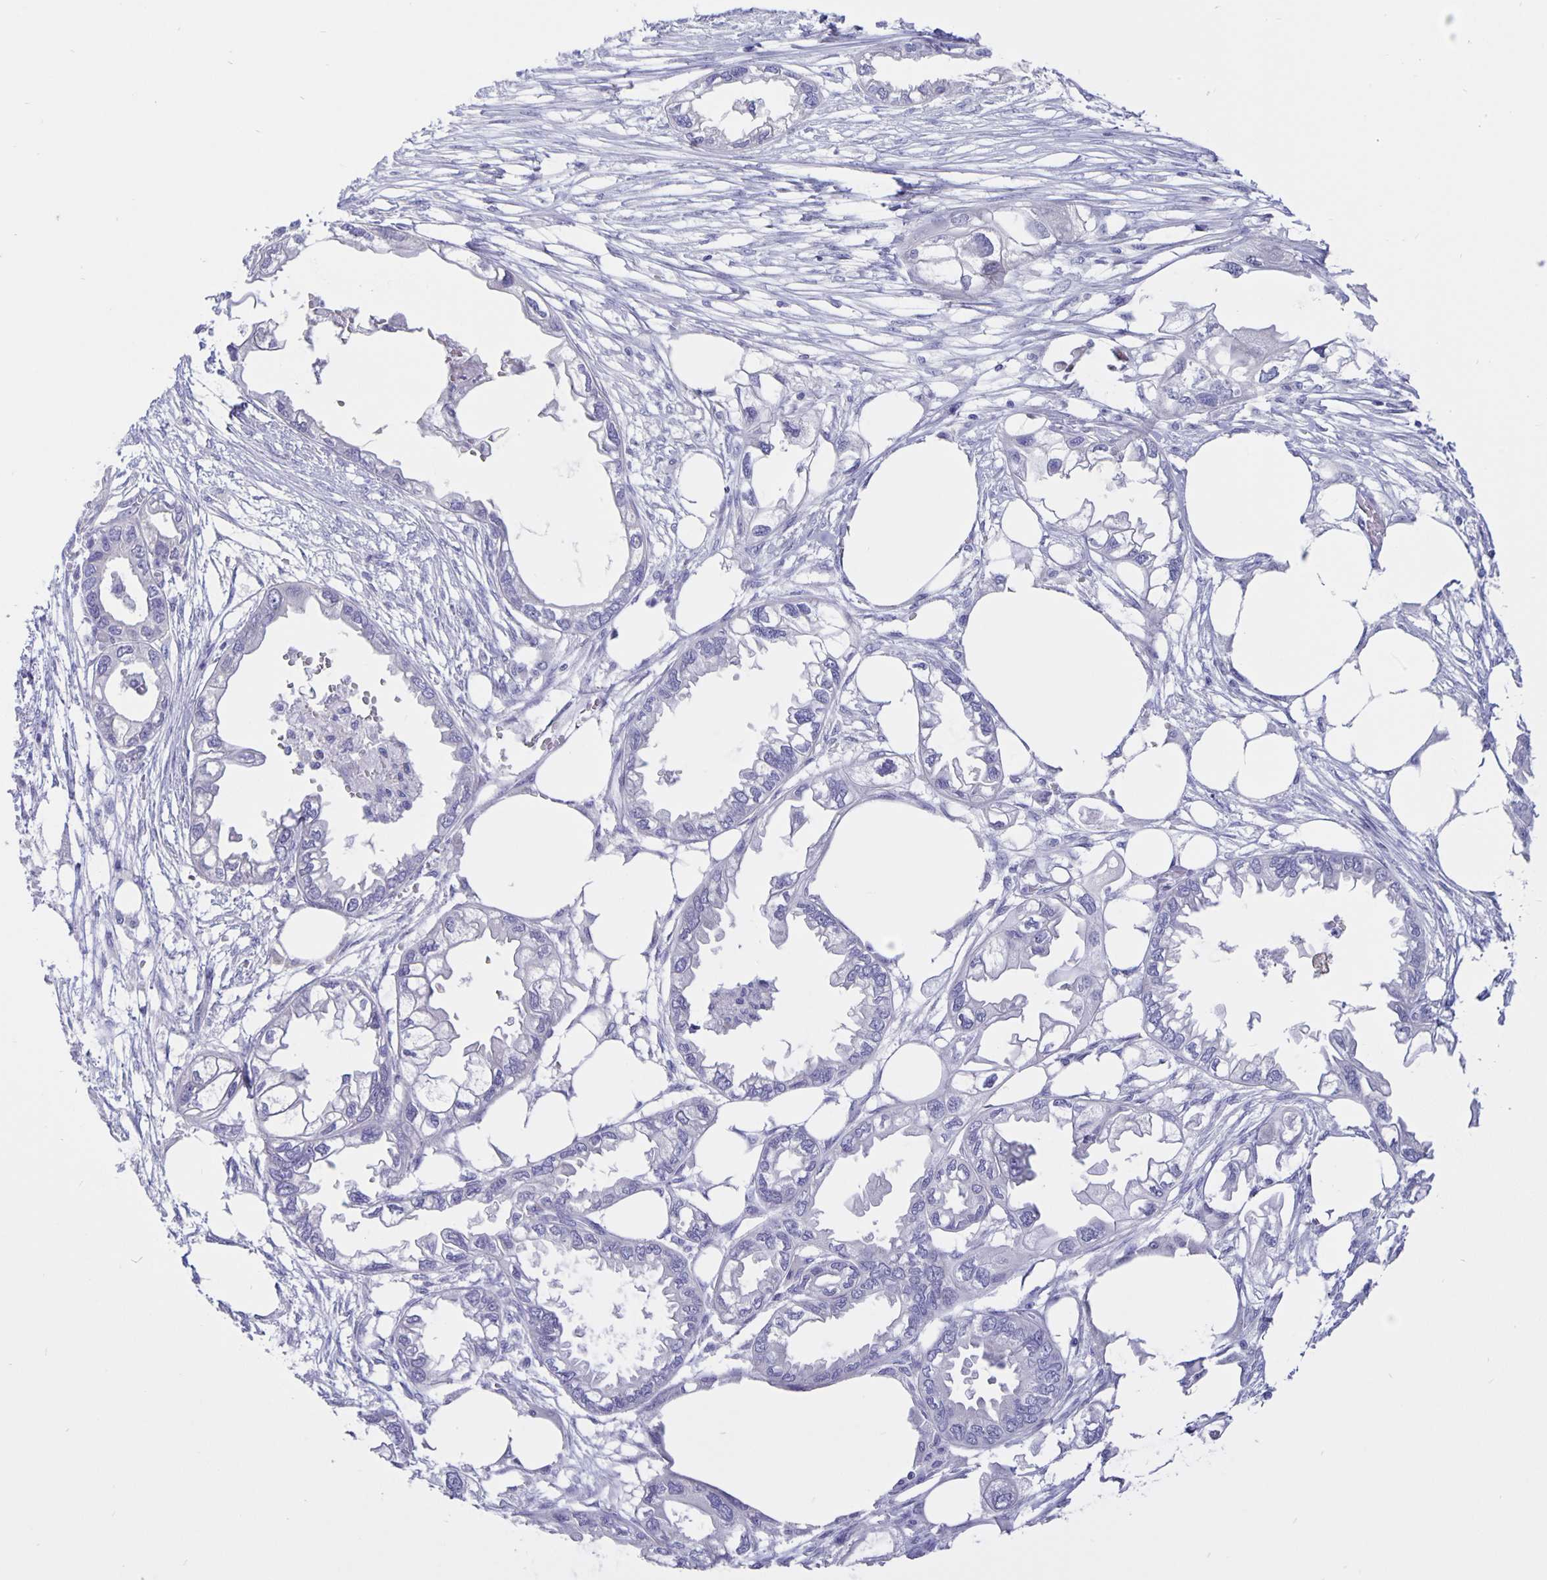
{"staining": {"intensity": "negative", "quantity": "none", "location": "none"}, "tissue": "endometrial cancer", "cell_type": "Tumor cells", "image_type": "cancer", "snomed": [{"axis": "morphology", "description": "Adenocarcinoma, NOS"}, {"axis": "morphology", "description": "Adenocarcinoma, metastatic, NOS"}, {"axis": "topography", "description": "Adipose tissue"}, {"axis": "topography", "description": "Endometrium"}], "caption": "High magnification brightfield microscopy of endometrial cancer stained with DAB (brown) and counterstained with hematoxylin (blue): tumor cells show no significant positivity.", "gene": "ERMN", "patient": {"sex": "female", "age": 67}}